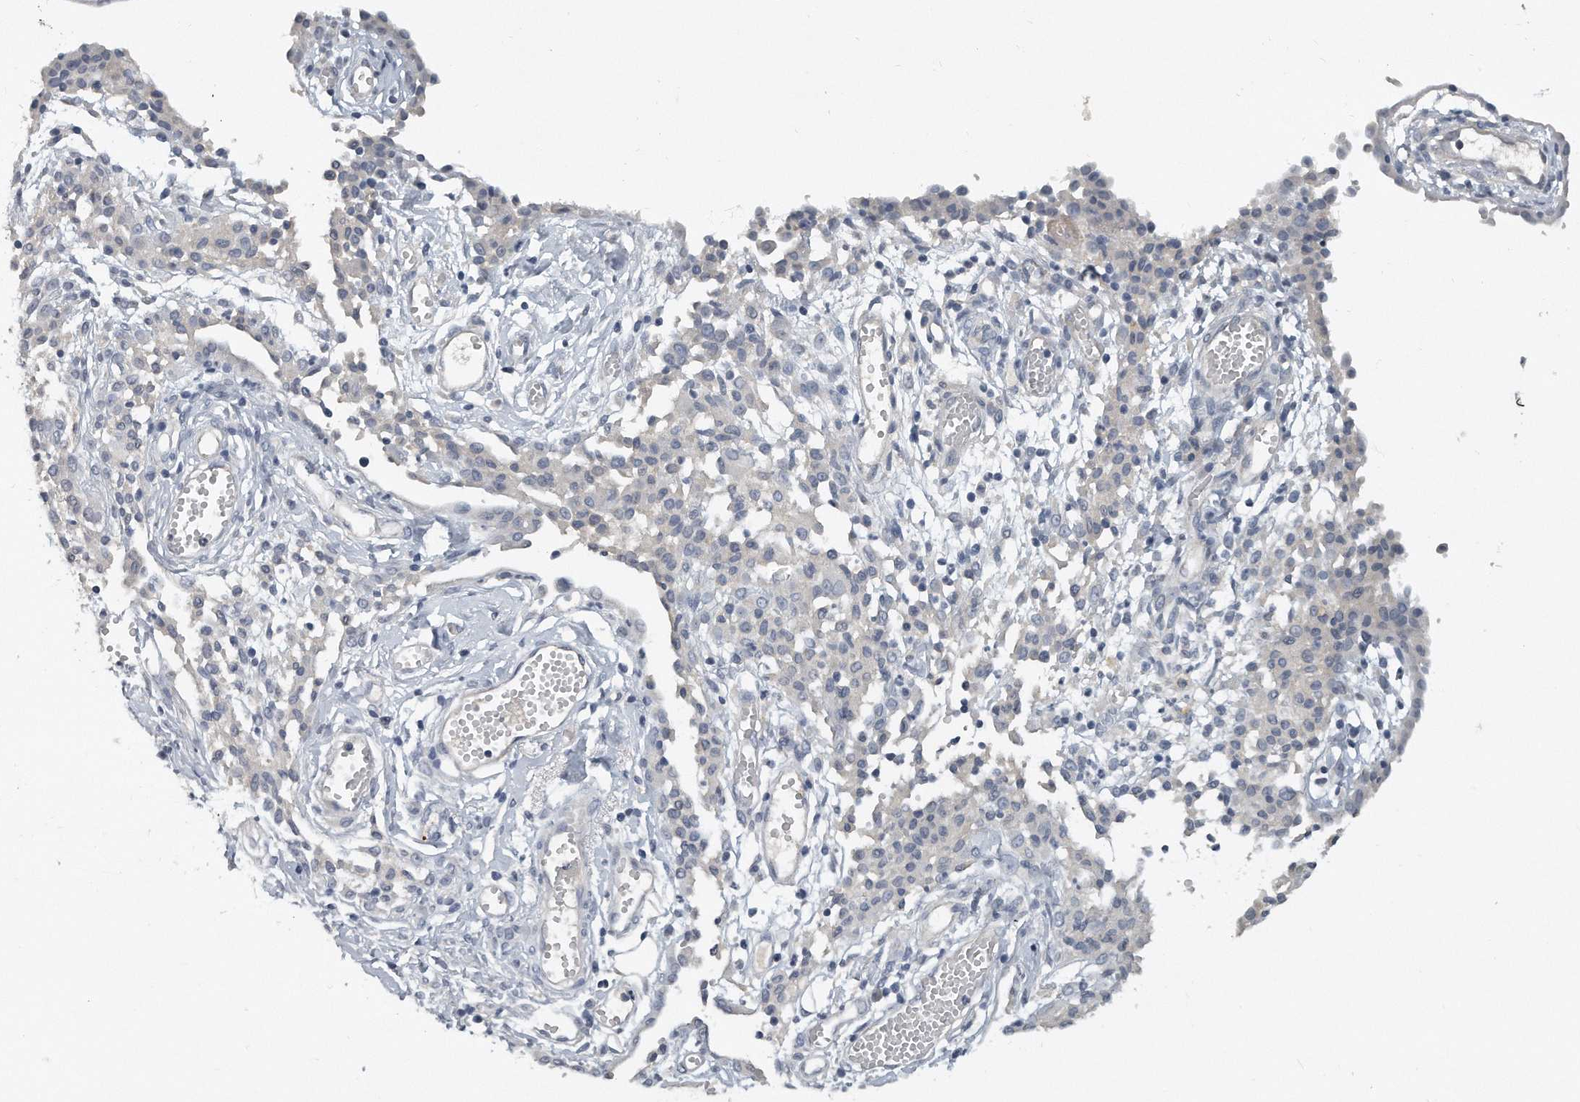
{"staining": {"intensity": "negative", "quantity": "none", "location": "none"}, "tissue": "ovarian cancer", "cell_type": "Tumor cells", "image_type": "cancer", "snomed": [{"axis": "morphology", "description": "Carcinoma, endometroid"}, {"axis": "topography", "description": "Ovary"}], "caption": "Human endometroid carcinoma (ovarian) stained for a protein using immunohistochemistry displays no expression in tumor cells.", "gene": "KLHL7", "patient": {"sex": "female", "age": 42}}